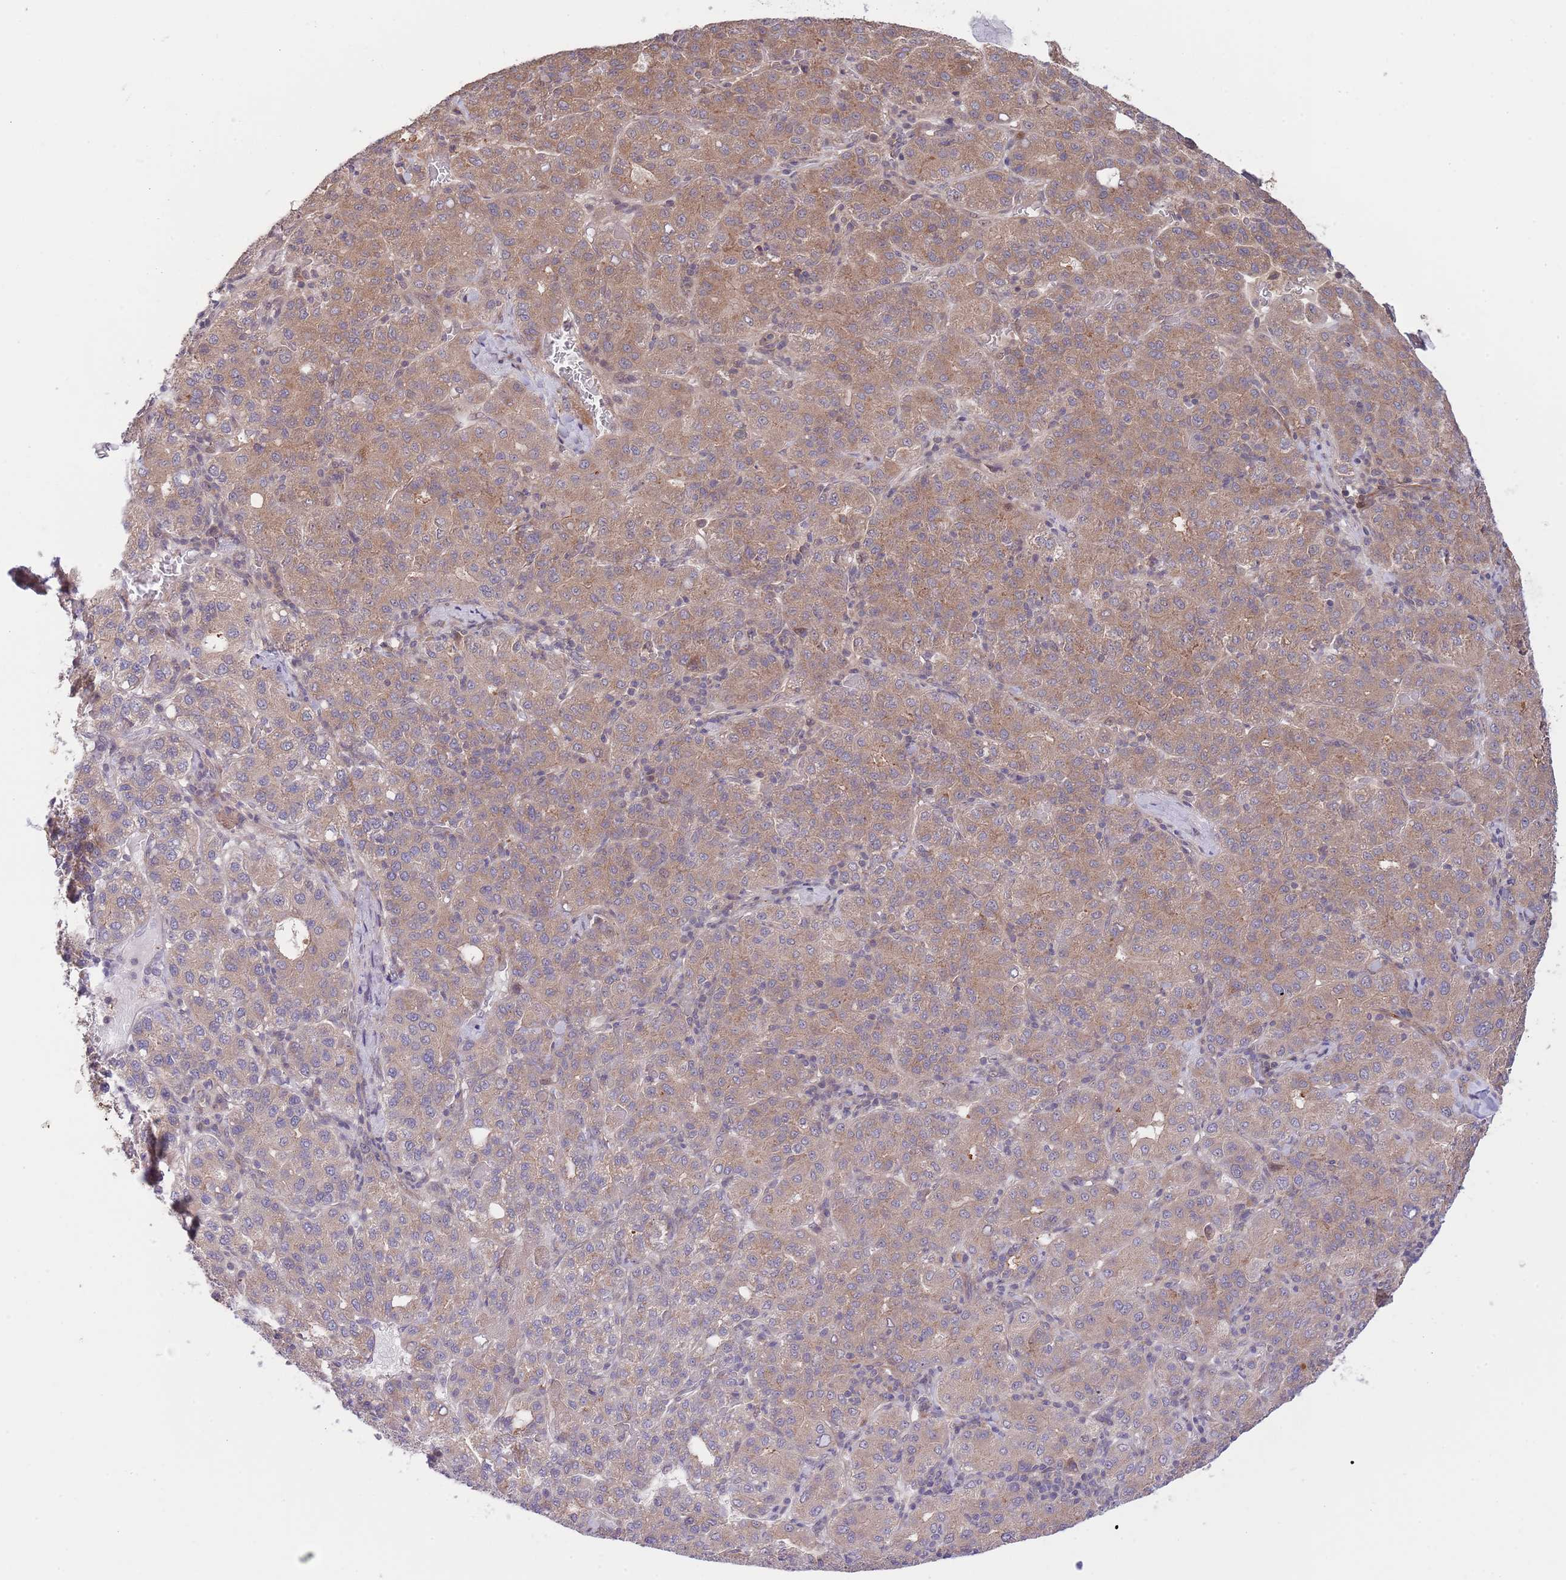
{"staining": {"intensity": "moderate", "quantity": "25%-75%", "location": "cytoplasmic/membranous"}, "tissue": "liver cancer", "cell_type": "Tumor cells", "image_type": "cancer", "snomed": [{"axis": "morphology", "description": "Carcinoma, Hepatocellular, NOS"}, {"axis": "topography", "description": "Liver"}], "caption": "Immunohistochemistry (IHC) (DAB (3,3'-diaminobenzidine)) staining of human liver cancer (hepatocellular carcinoma) shows moderate cytoplasmic/membranous protein expression in about 25%-75% of tumor cells.", "gene": "PRR16", "patient": {"sex": "male", "age": 65}}